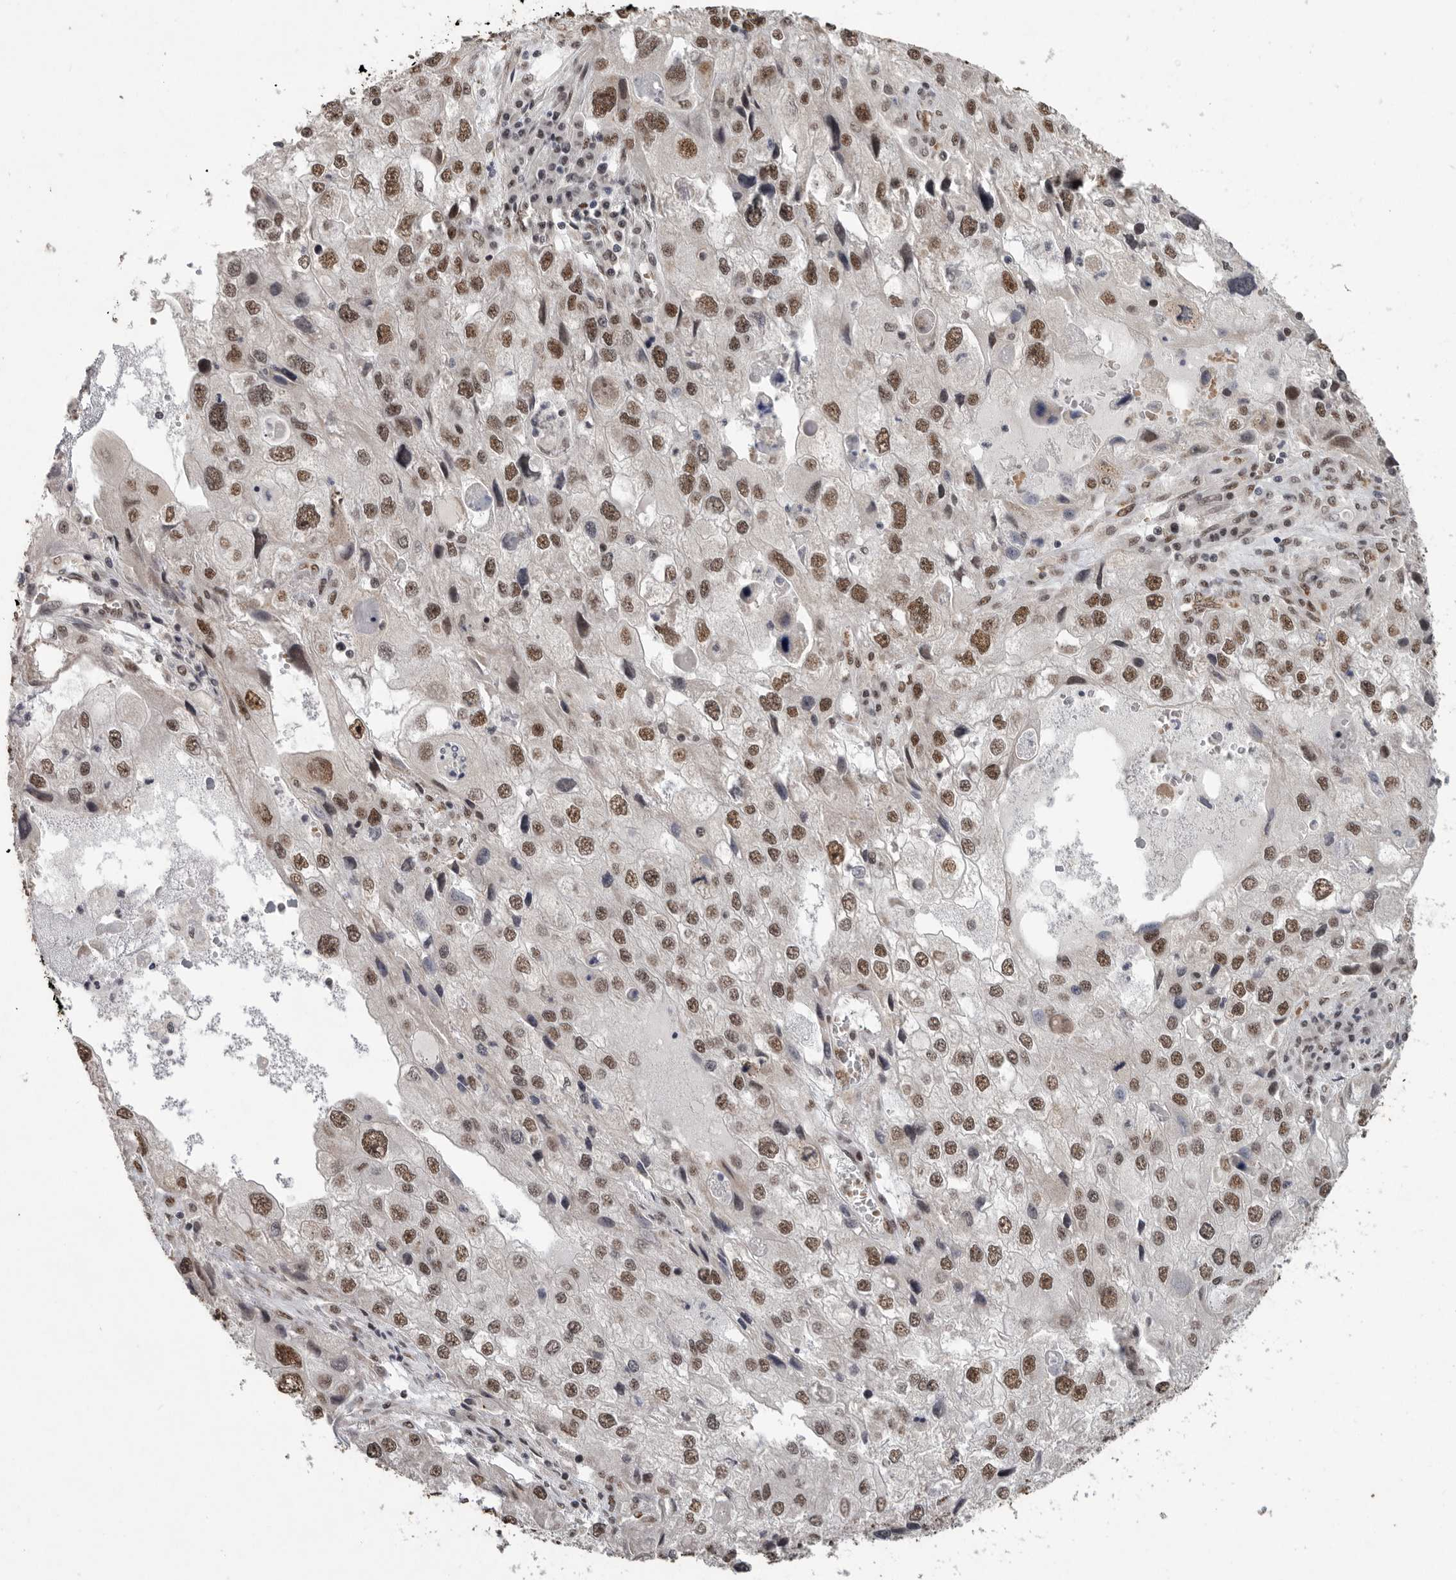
{"staining": {"intensity": "moderate", "quantity": ">75%", "location": "nuclear"}, "tissue": "endometrial cancer", "cell_type": "Tumor cells", "image_type": "cancer", "snomed": [{"axis": "morphology", "description": "Adenocarcinoma, NOS"}, {"axis": "topography", "description": "Endometrium"}], "caption": "Endometrial adenocarcinoma stained with a protein marker displays moderate staining in tumor cells.", "gene": "PPP1R10", "patient": {"sex": "female", "age": 49}}